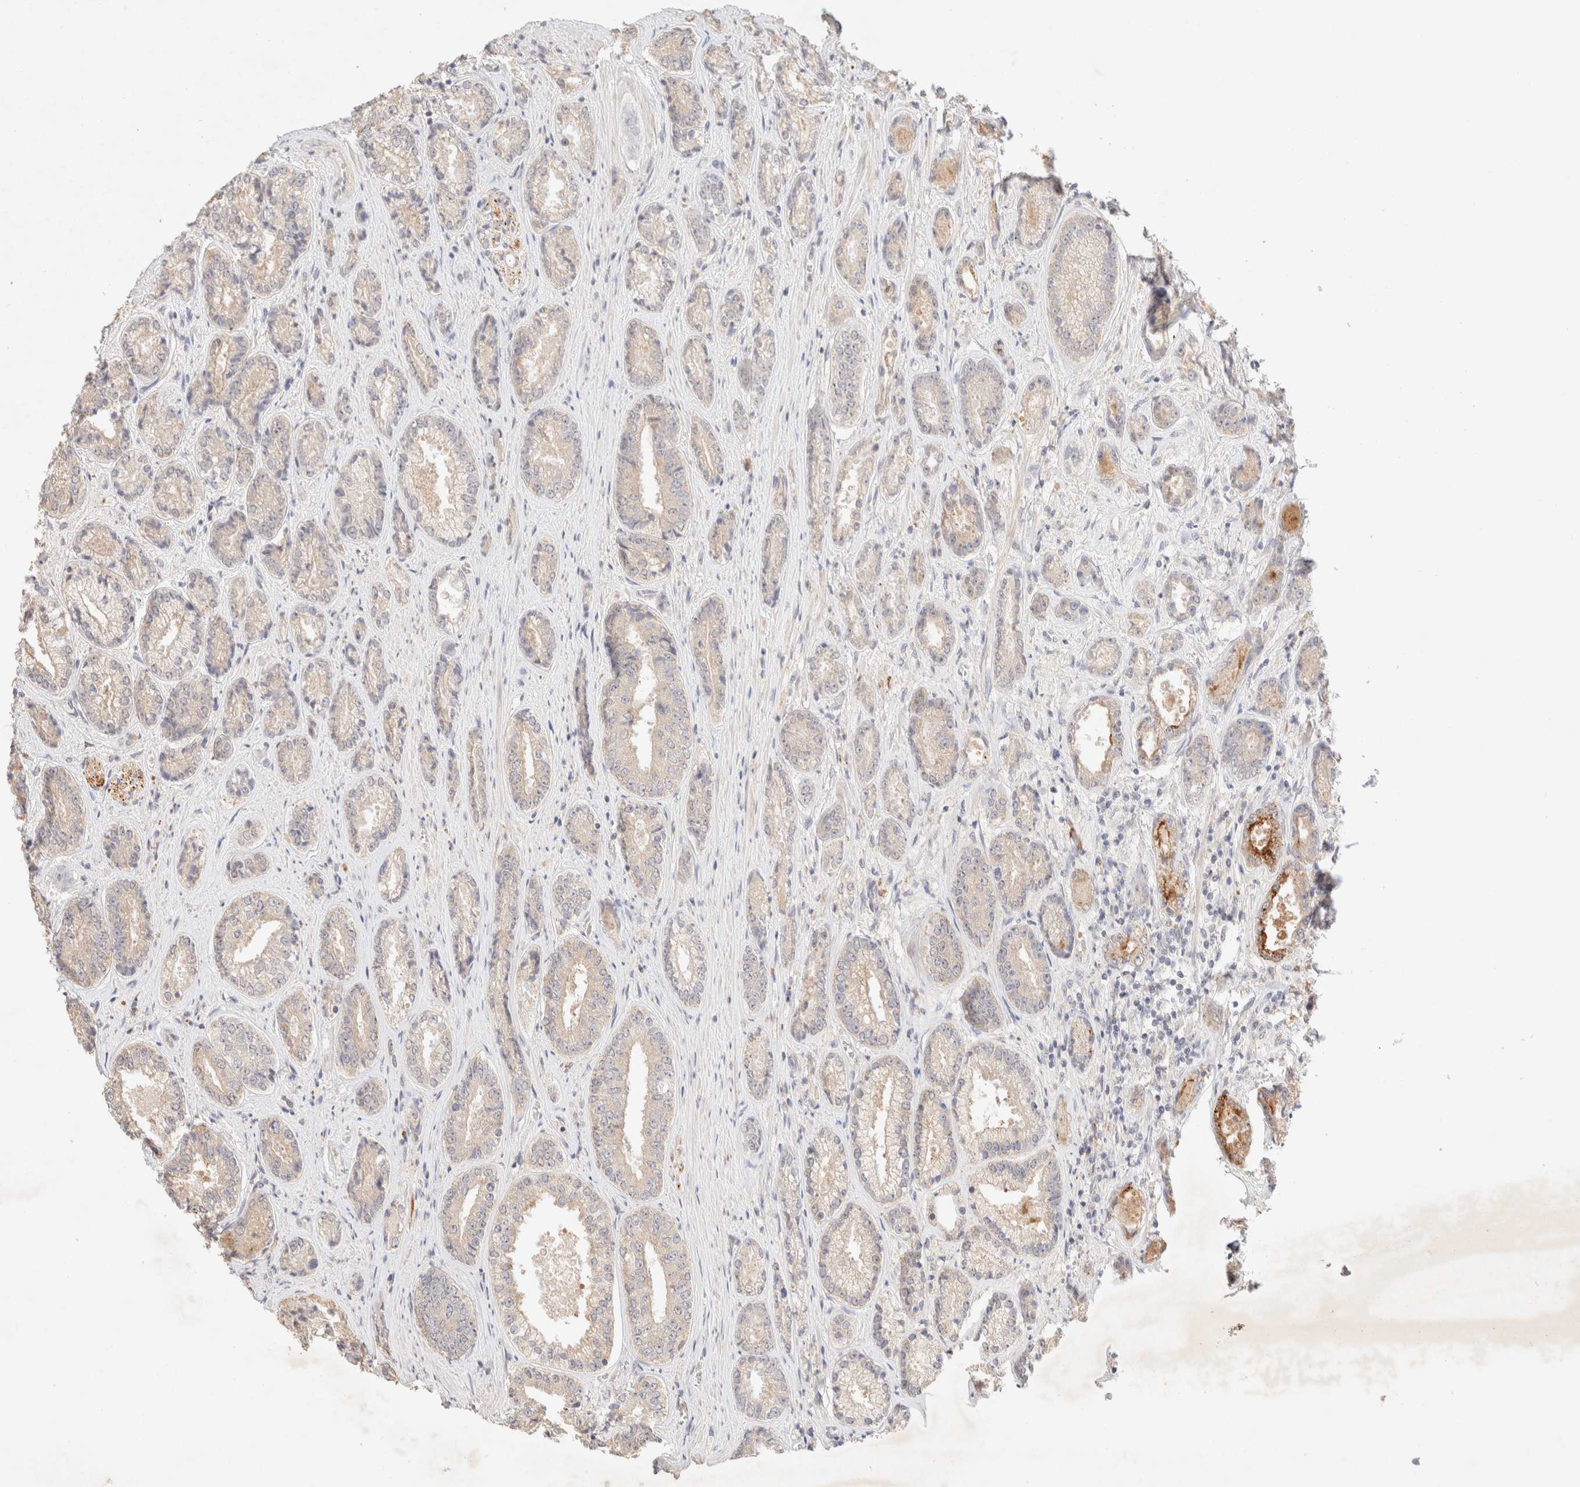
{"staining": {"intensity": "weak", "quantity": "<25%", "location": "cytoplasmic/membranous"}, "tissue": "prostate cancer", "cell_type": "Tumor cells", "image_type": "cancer", "snomed": [{"axis": "morphology", "description": "Adenocarcinoma, High grade"}, {"axis": "topography", "description": "Prostate"}], "caption": "A high-resolution micrograph shows immunohistochemistry staining of prostate cancer (high-grade adenocarcinoma), which exhibits no significant expression in tumor cells. (Brightfield microscopy of DAB (3,3'-diaminobenzidine) immunohistochemistry at high magnification).", "gene": "SNTB1", "patient": {"sex": "male", "age": 61}}